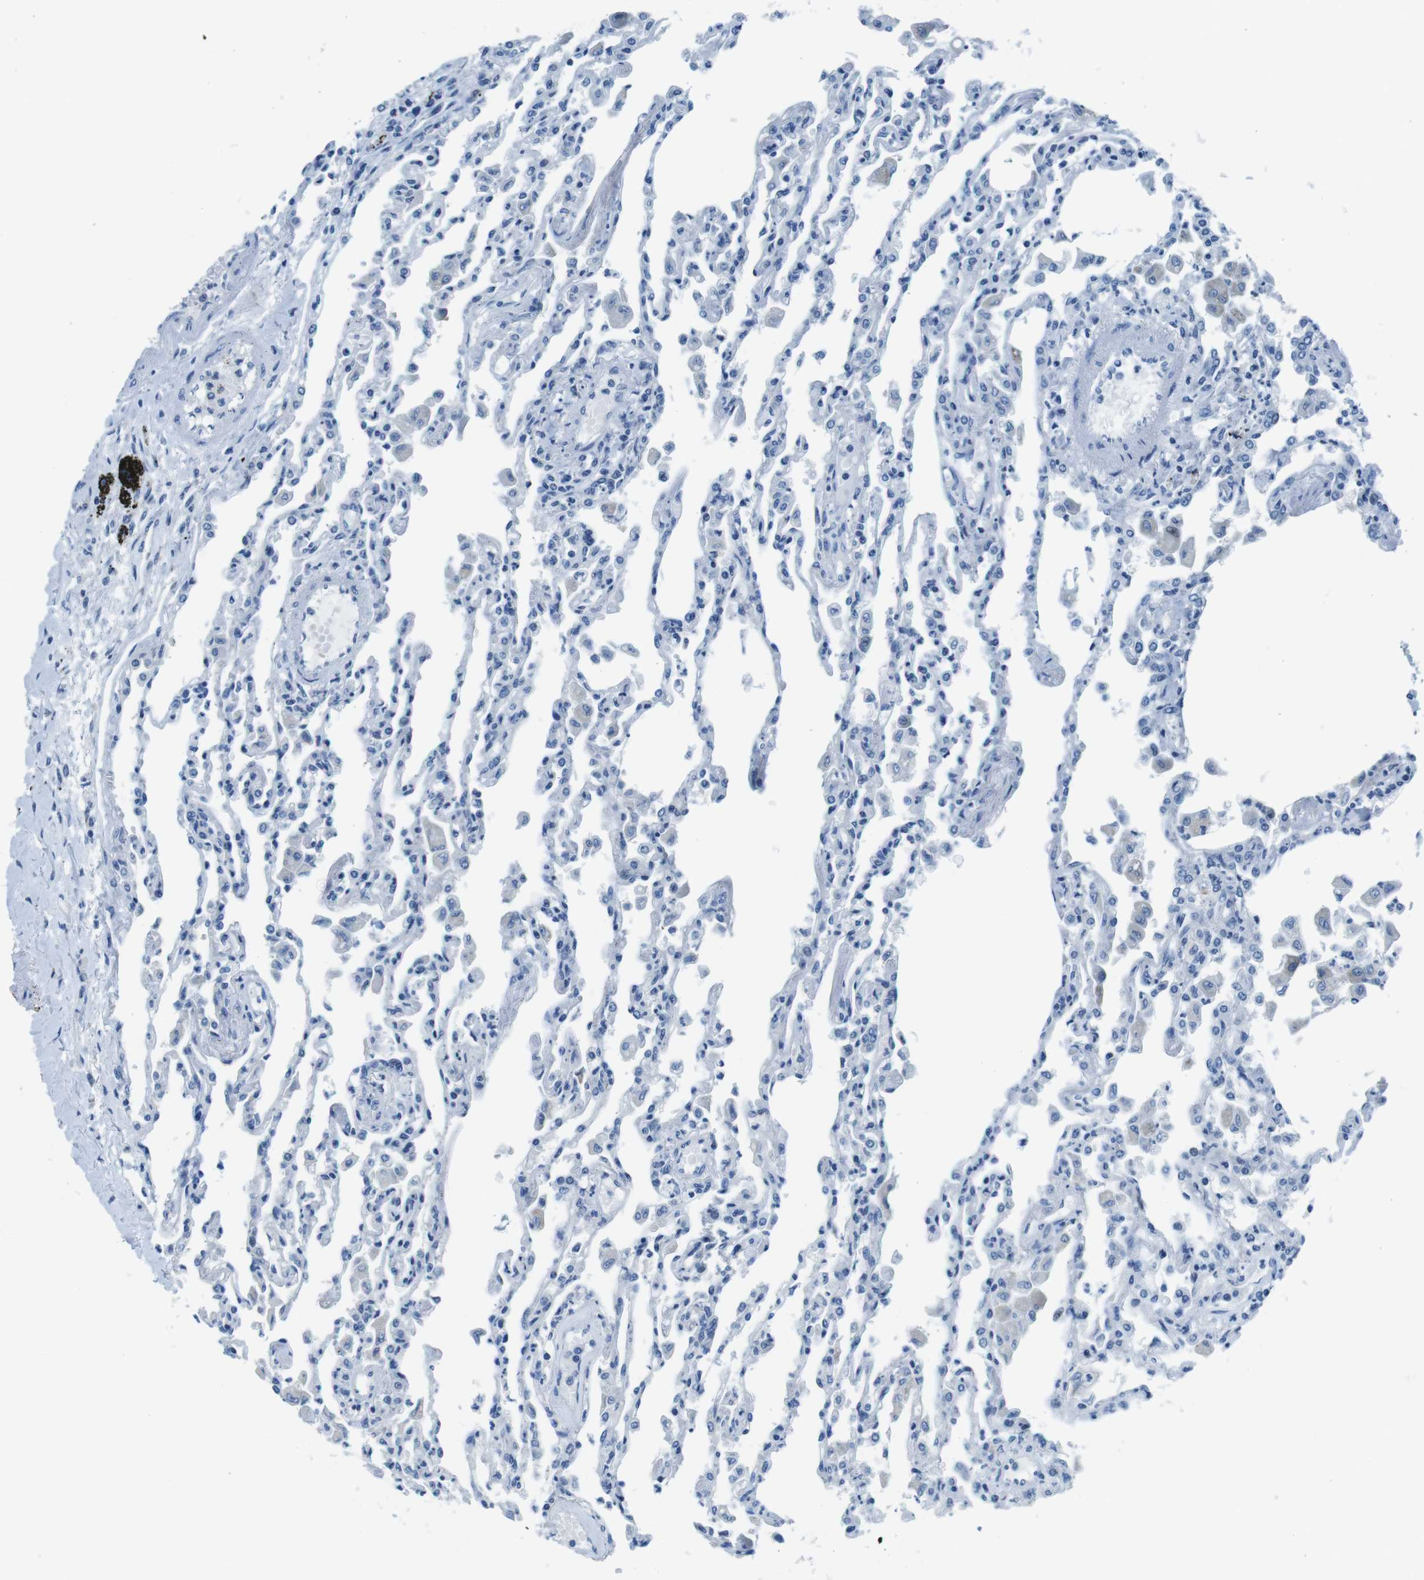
{"staining": {"intensity": "negative", "quantity": "none", "location": "none"}, "tissue": "lung", "cell_type": "Alveolar cells", "image_type": "normal", "snomed": [{"axis": "morphology", "description": "Normal tissue, NOS"}, {"axis": "topography", "description": "Bronchus"}, {"axis": "topography", "description": "Lung"}], "caption": "An IHC histopathology image of benign lung is shown. There is no staining in alveolar cells of lung.", "gene": "EIF2B5", "patient": {"sex": "female", "age": 49}}